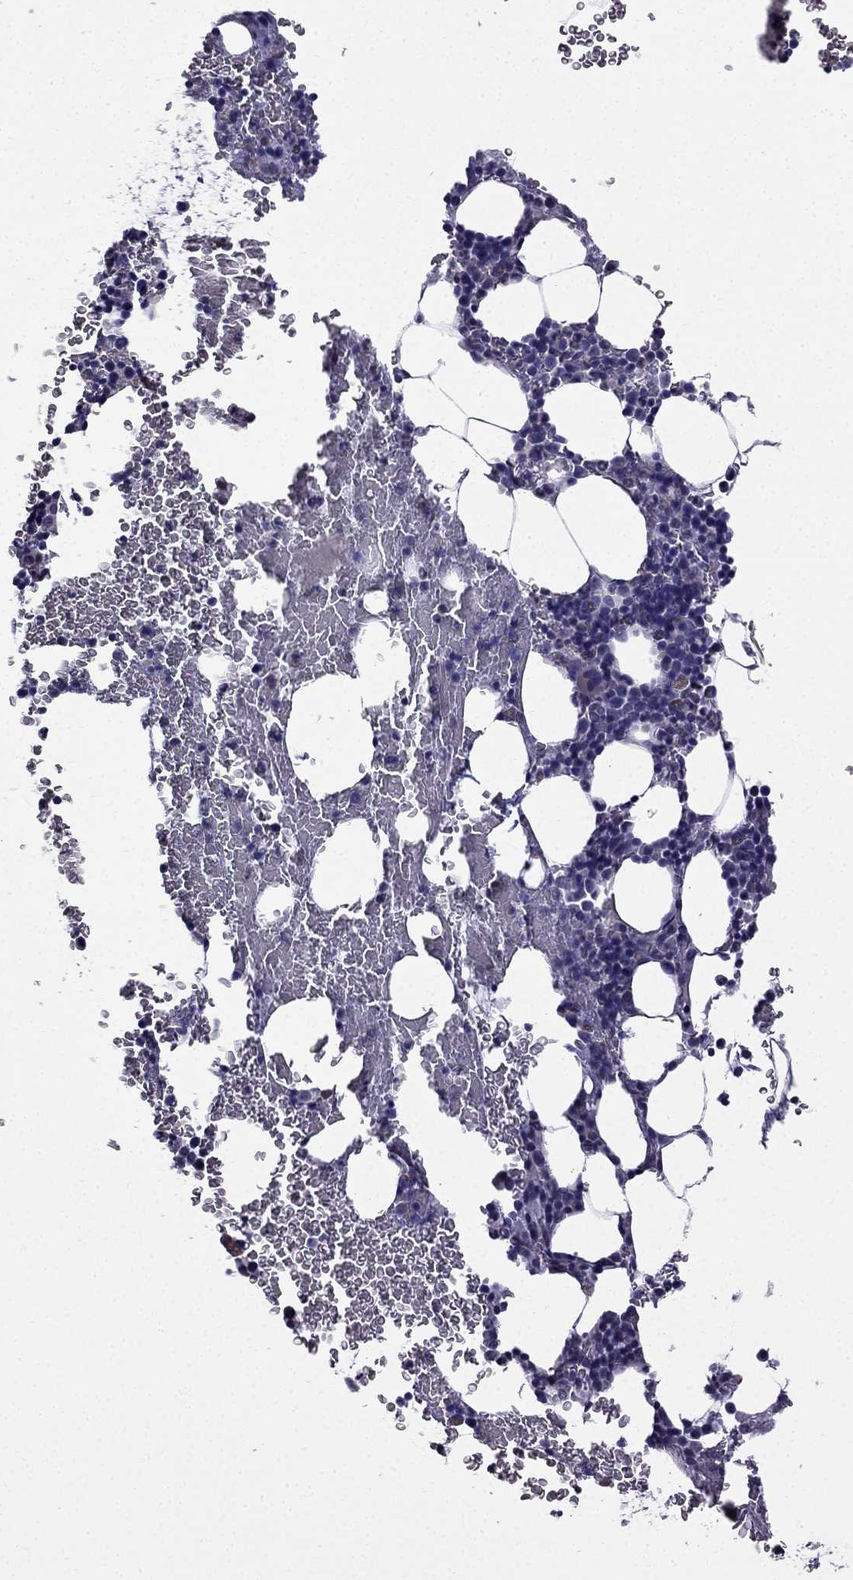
{"staining": {"intensity": "negative", "quantity": "none", "location": "none"}, "tissue": "bone marrow", "cell_type": "Hematopoietic cells", "image_type": "normal", "snomed": [{"axis": "morphology", "description": "Normal tissue, NOS"}, {"axis": "topography", "description": "Bone marrow"}], "caption": "High magnification brightfield microscopy of benign bone marrow stained with DAB (brown) and counterstained with hematoxylin (blue): hematopoietic cells show no significant expression.", "gene": "SLC6A2", "patient": {"sex": "male", "age": 64}}